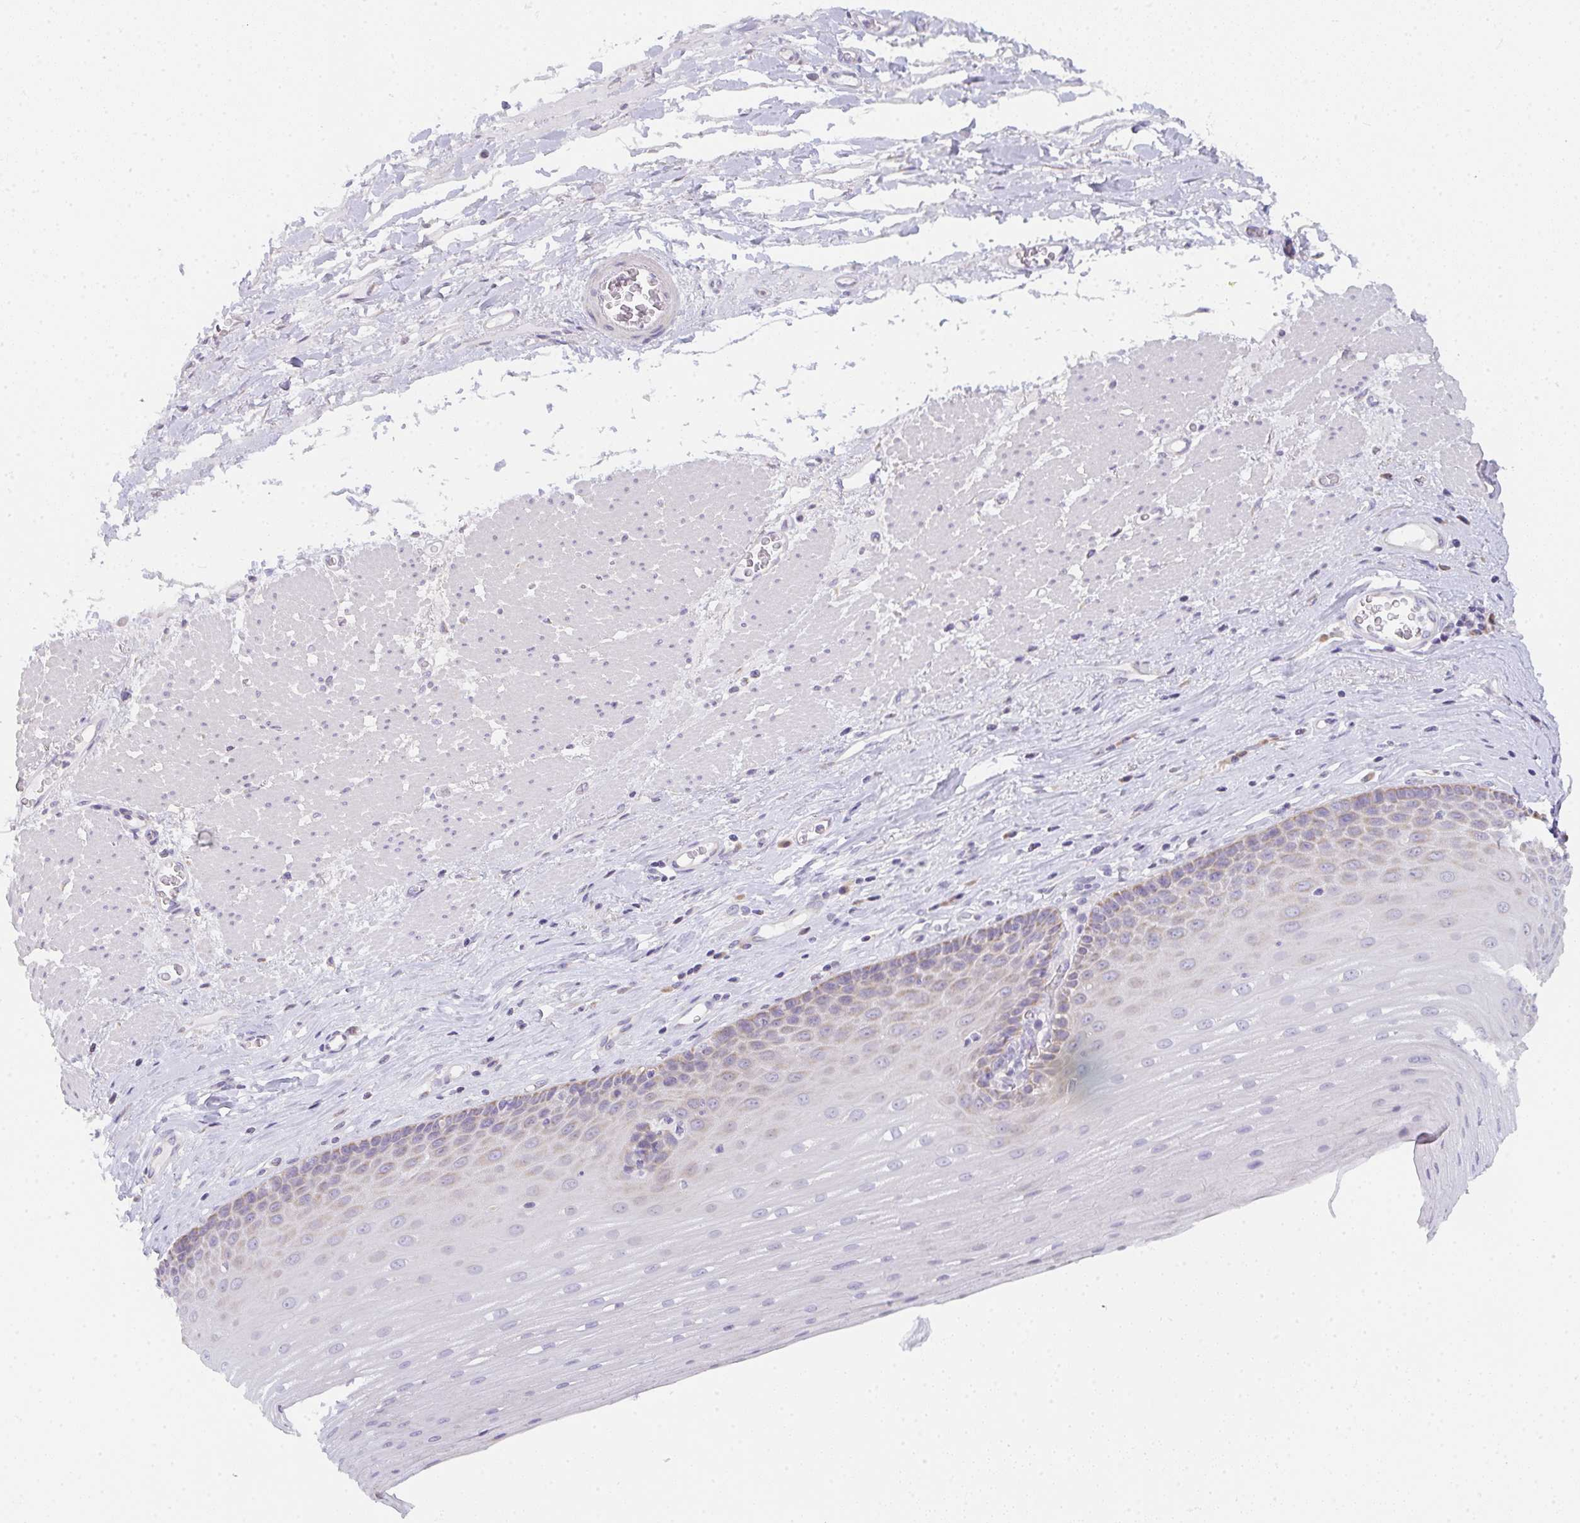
{"staining": {"intensity": "weak", "quantity": "<25%", "location": "cytoplasmic/membranous"}, "tissue": "esophagus", "cell_type": "Squamous epithelial cells", "image_type": "normal", "snomed": [{"axis": "morphology", "description": "Normal tissue, NOS"}, {"axis": "topography", "description": "Esophagus"}], "caption": "A photomicrograph of human esophagus is negative for staining in squamous epithelial cells. Brightfield microscopy of IHC stained with DAB (brown) and hematoxylin (blue), captured at high magnification.", "gene": "CACNA1S", "patient": {"sex": "male", "age": 62}}